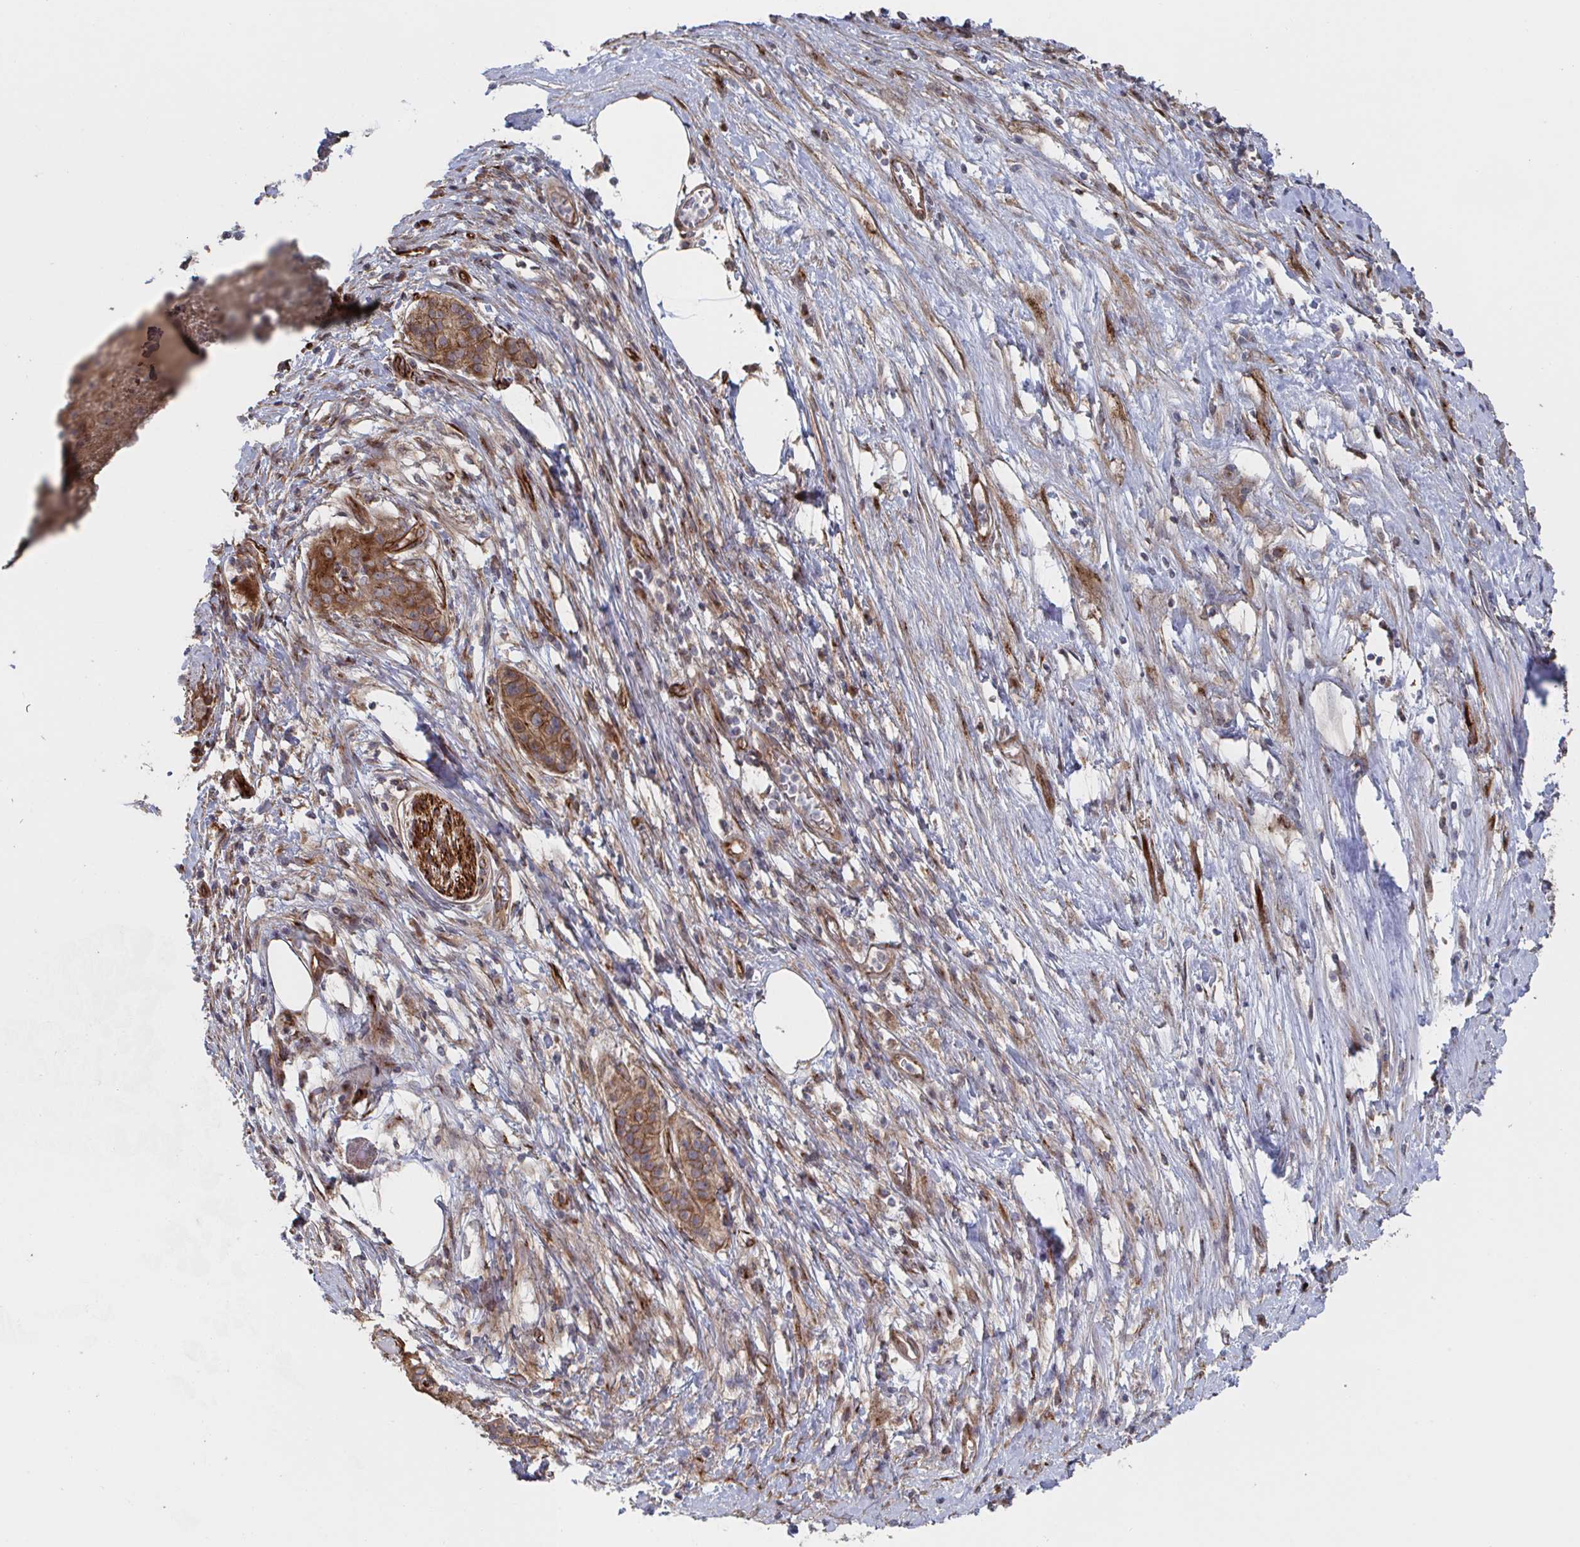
{"staining": {"intensity": "moderate", "quantity": ">75%", "location": "cytoplasmic/membranous"}, "tissue": "pancreatic cancer", "cell_type": "Tumor cells", "image_type": "cancer", "snomed": [{"axis": "morphology", "description": "Adenocarcinoma, NOS"}, {"axis": "topography", "description": "Pancreas"}], "caption": "DAB (3,3'-diaminobenzidine) immunohistochemical staining of human pancreatic cancer demonstrates moderate cytoplasmic/membranous protein staining in about >75% of tumor cells.", "gene": "DVL3", "patient": {"sex": "male", "age": 63}}